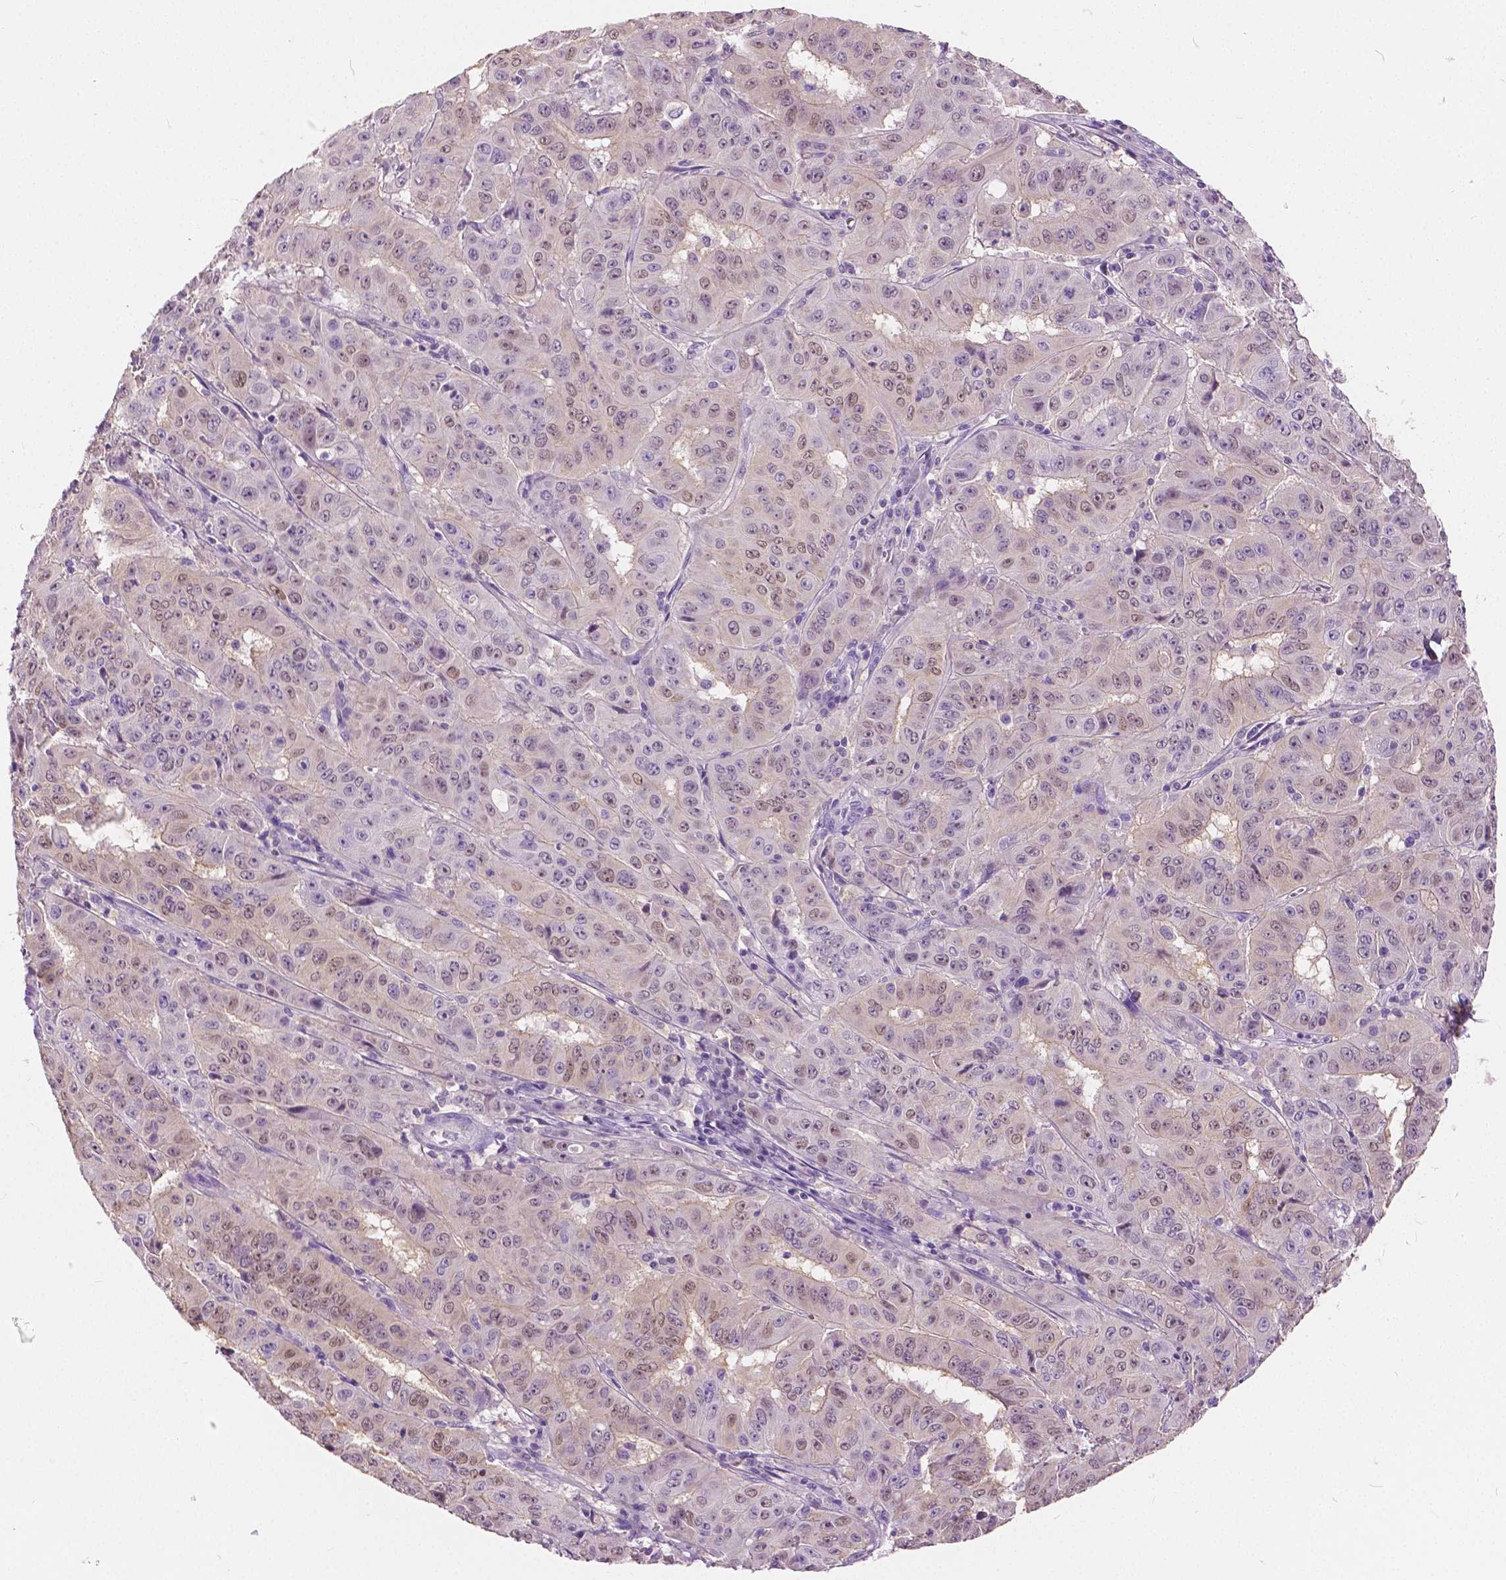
{"staining": {"intensity": "weak", "quantity": "25%-75%", "location": "cytoplasmic/membranous,nuclear"}, "tissue": "pancreatic cancer", "cell_type": "Tumor cells", "image_type": "cancer", "snomed": [{"axis": "morphology", "description": "Adenocarcinoma, NOS"}, {"axis": "topography", "description": "Pancreas"}], "caption": "Pancreatic cancer (adenocarcinoma) stained with IHC reveals weak cytoplasmic/membranous and nuclear staining in approximately 25%-75% of tumor cells.", "gene": "TKFC", "patient": {"sex": "male", "age": 63}}